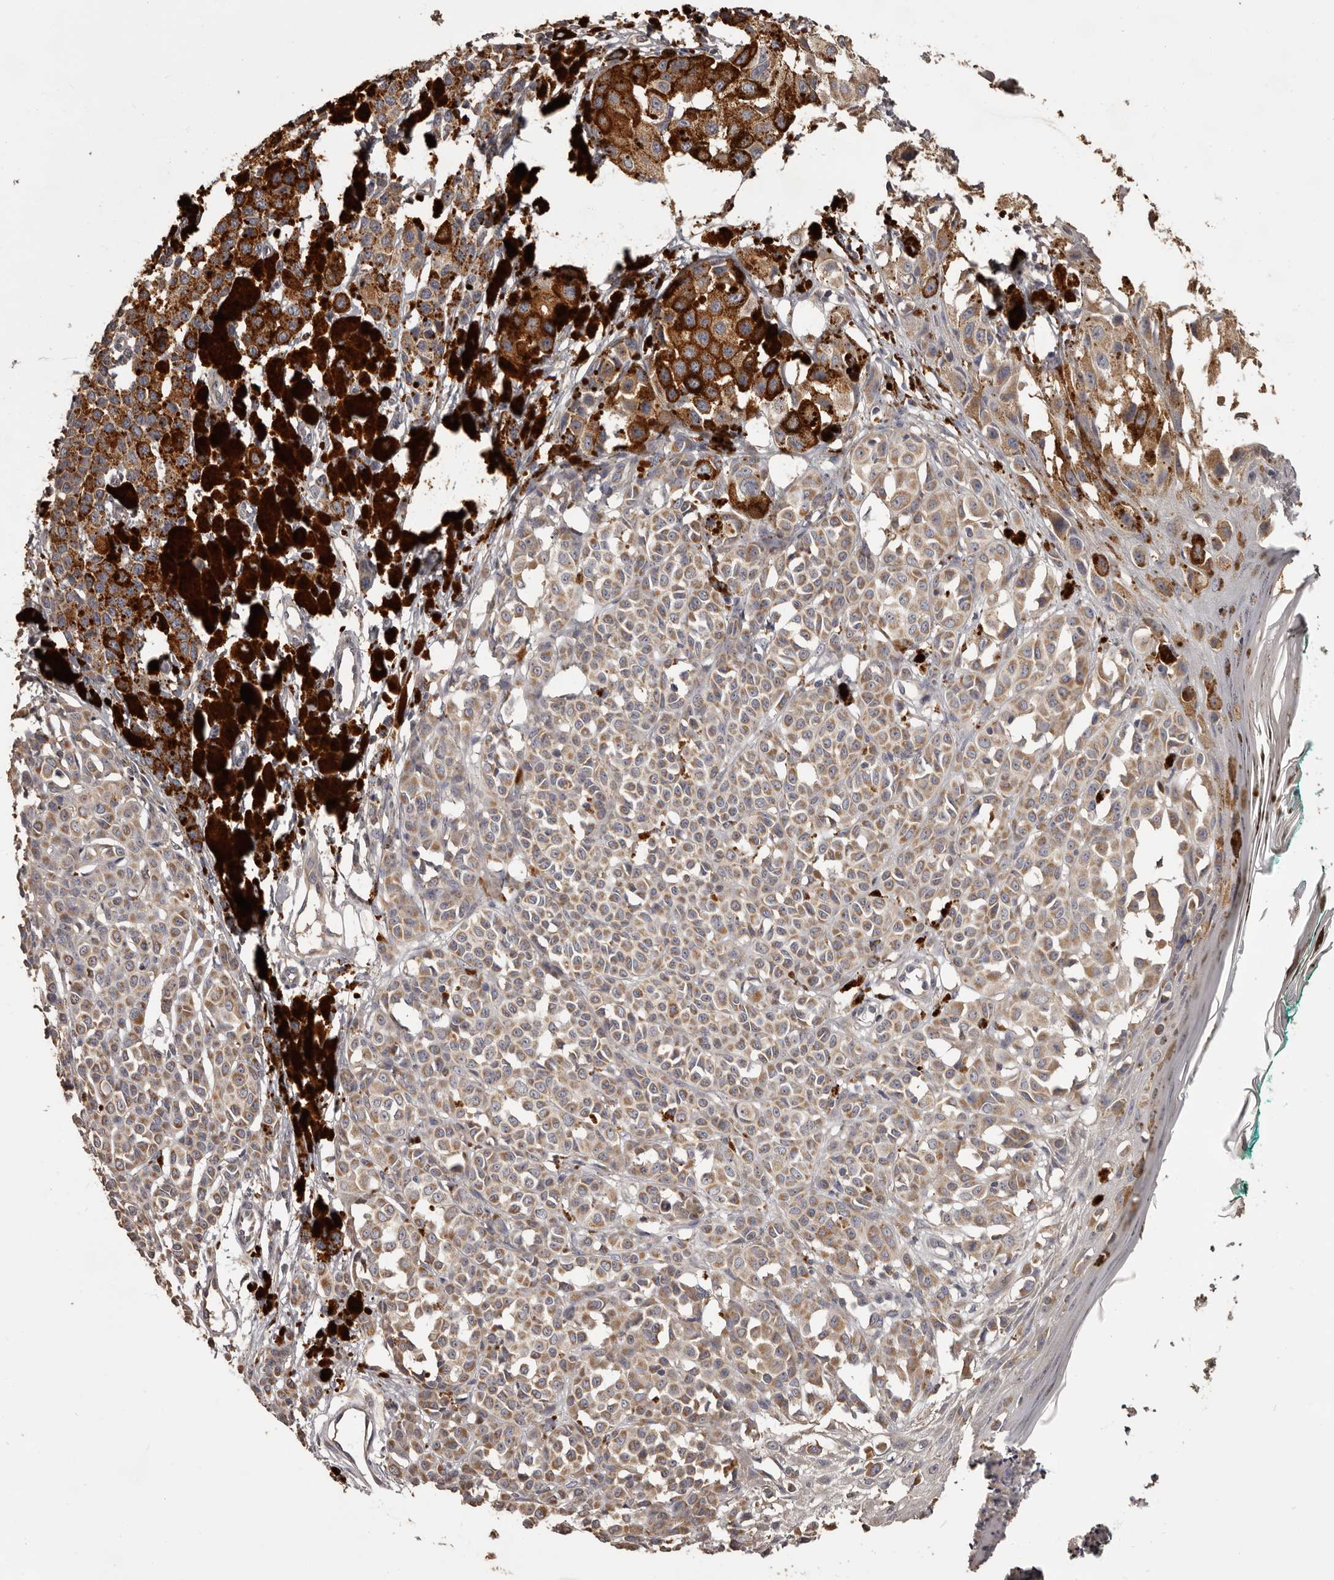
{"staining": {"intensity": "moderate", "quantity": ">75%", "location": "cytoplasmic/membranous"}, "tissue": "melanoma", "cell_type": "Tumor cells", "image_type": "cancer", "snomed": [{"axis": "morphology", "description": "Malignant melanoma, NOS"}, {"axis": "topography", "description": "Skin of leg"}], "caption": "Human melanoma stained with a protein marker reveals moderate staining in tumor cells.", "gene": "MGAT5", "patient": {"sex": "female", "age": 72}}